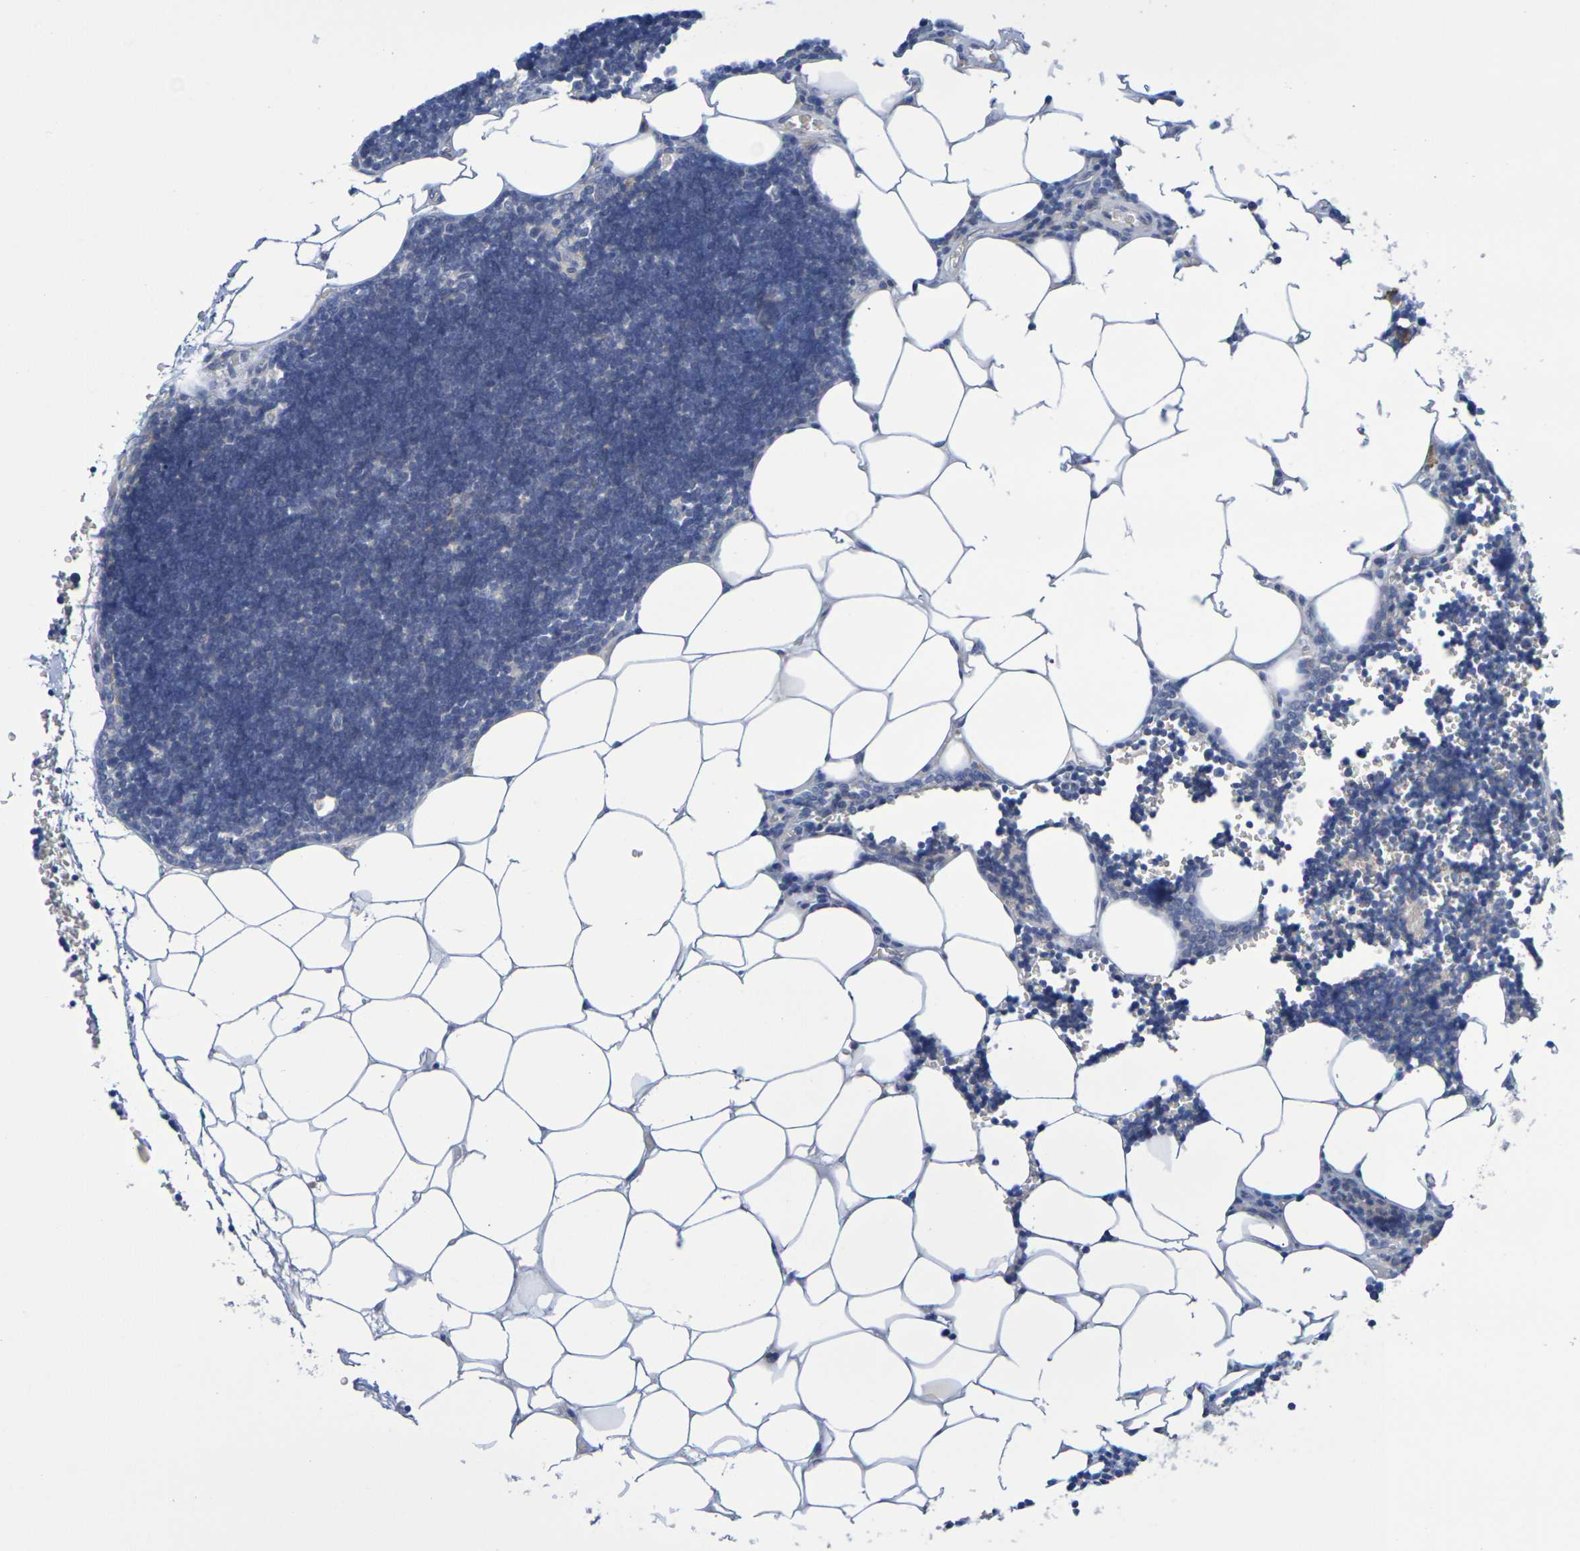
{"staining": {"intensity": "weak", "quantity": "<25%", "location": "cytoplasmic/membranous"}, "tissue": "lymph node", "cell_type": "Germinal center cells", "image_type": "normal", "snomed": [{"axis": "morphology", "description": "Normal tissue, NOS"}, {"axis": "topography", "description": "Lymph node"}], "caption": "Lymph node was stained to show a protein in brown. There is no significant staining in germinal center cells. The staining is performed using DAB (3,3'-diaminobenzidine) brown chromogen with nuclei counter-stained in using hematoxylin.", "gene": "SDC4", "patient": {"sex": "male", "age": 33}}